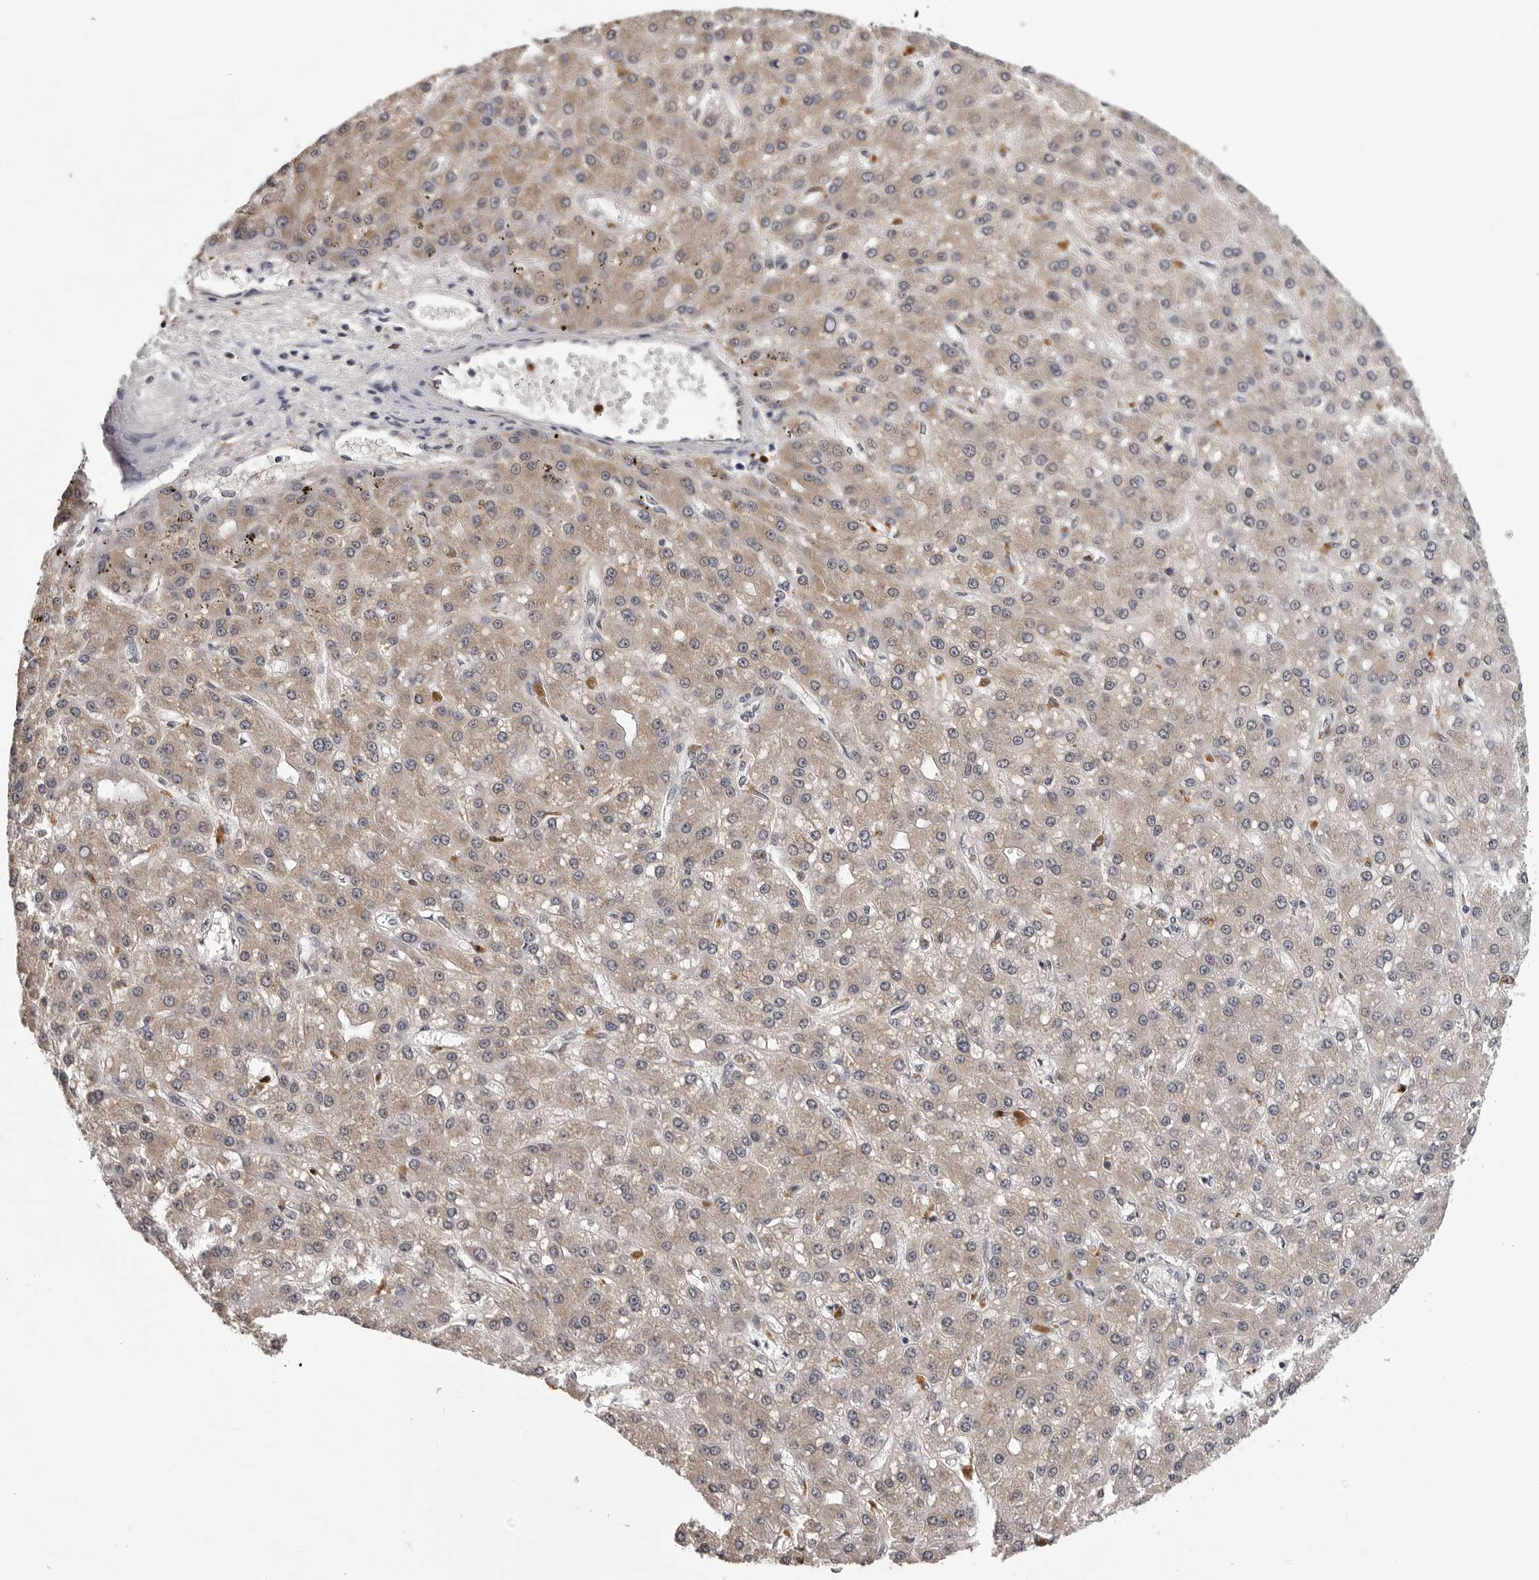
{"staining": {"intensity": "weak", "quantity": ">75%", "location": "cytoplasmic/membranous"}, "tissue": "liver cancer", "cell_type": "Tumor cells", "image_type": "cancer", "snomed": [{"axis": "morphology", "description": "Carcinoma, Hepatocellular, NOS"}, {"axis": "topography", "description": "Liver"}], "caption": "Liver cancer stained with a protein marker demonstrates weak staining in tumor cells.", "gene": "TRMT13", "patient": {"sex": "male", "age": 67}}